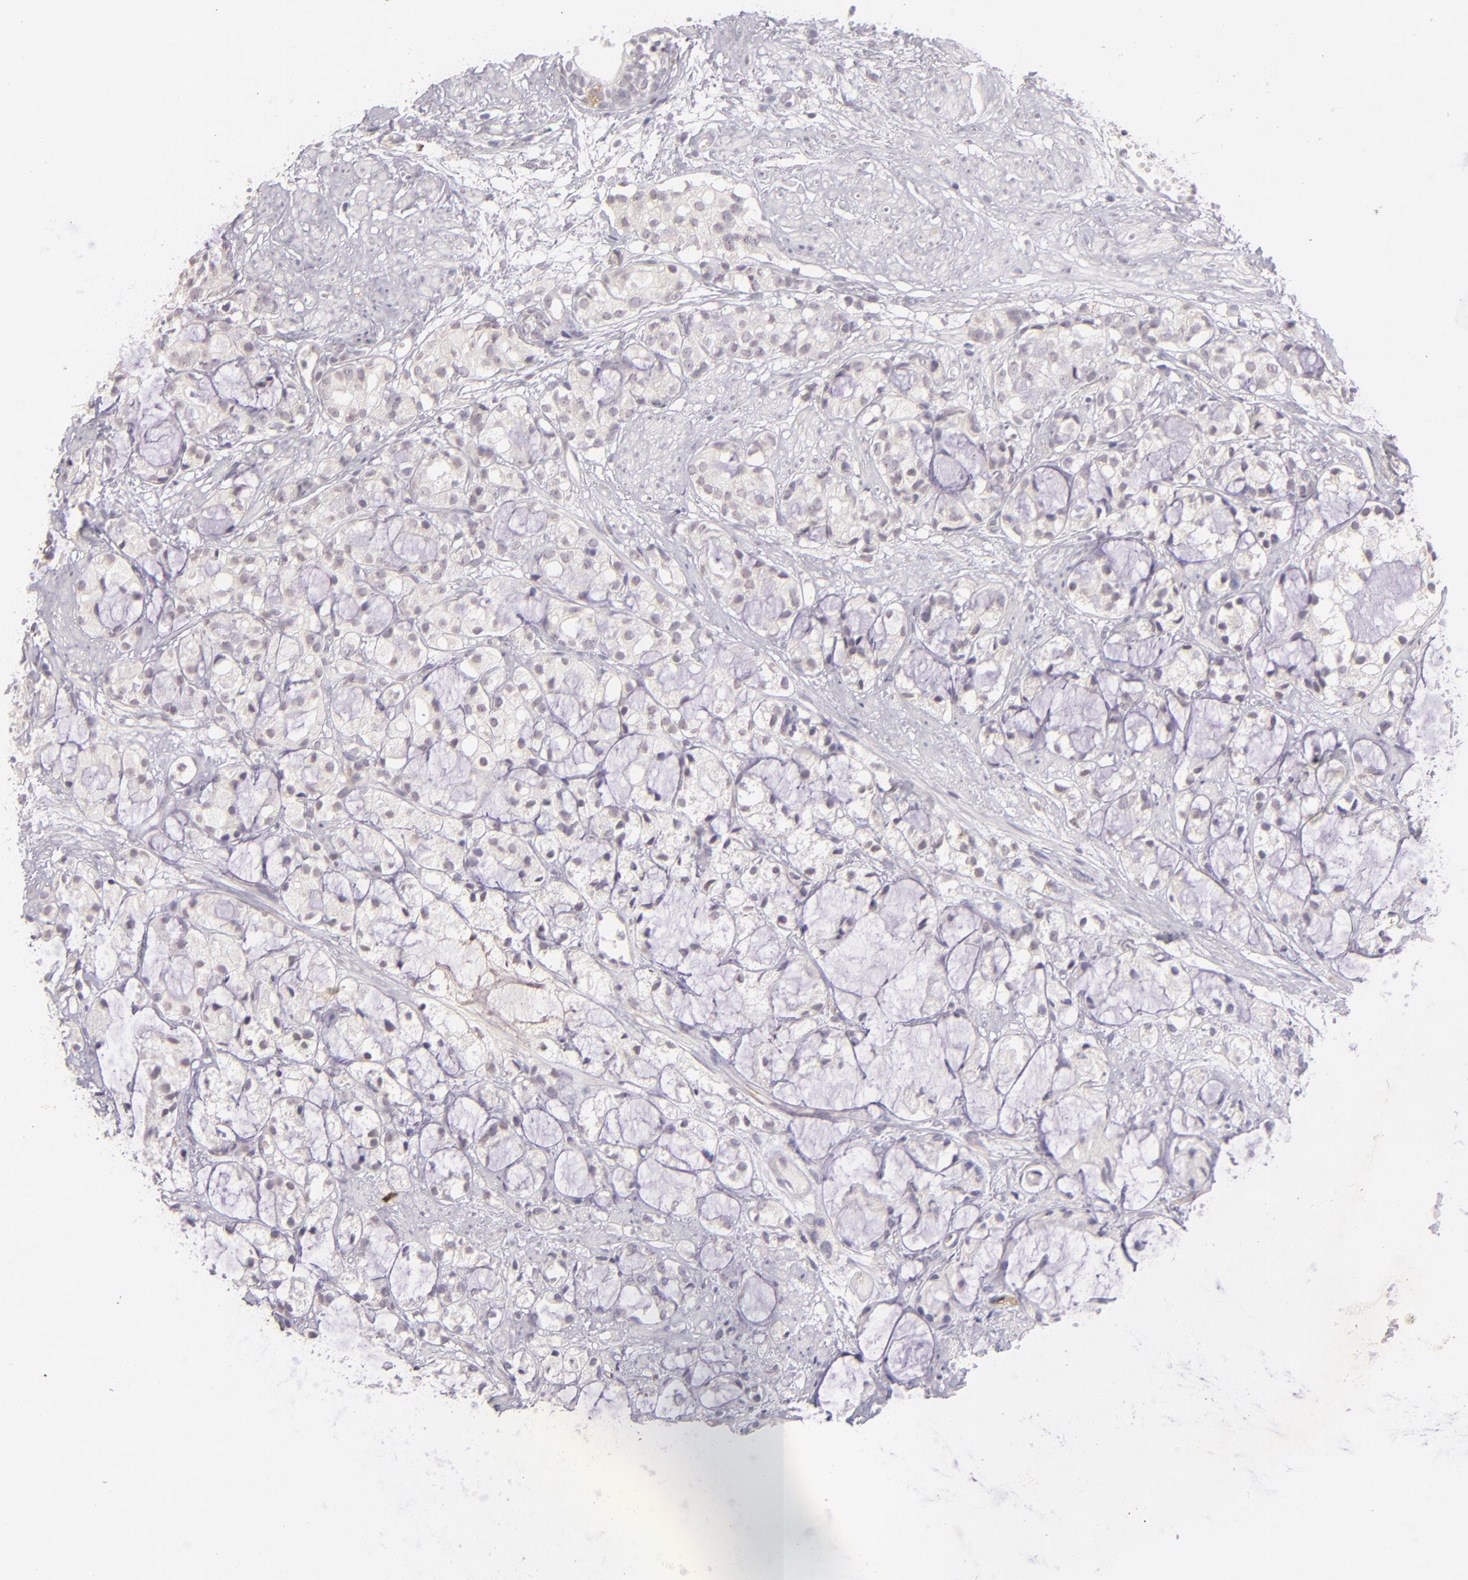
{"staining": {"intensity": "negative", "quantity": "none", "location": "none"}, "tissue": "prostate cancer", "cell_type": "Tumor cells", "image_type": "cancer", "snomed": [{"axis": "morphology", "description": "Adenocarcinoma, High grade"}, {"axis": "topography", "description": "Prostate"}], "caption": "Micrograph shows no protein staining in tumor cells of prostate high-grade adenocarcinoma tissue.", "gene": "THBD", "patient": {"sex": "male", "age": 85}}